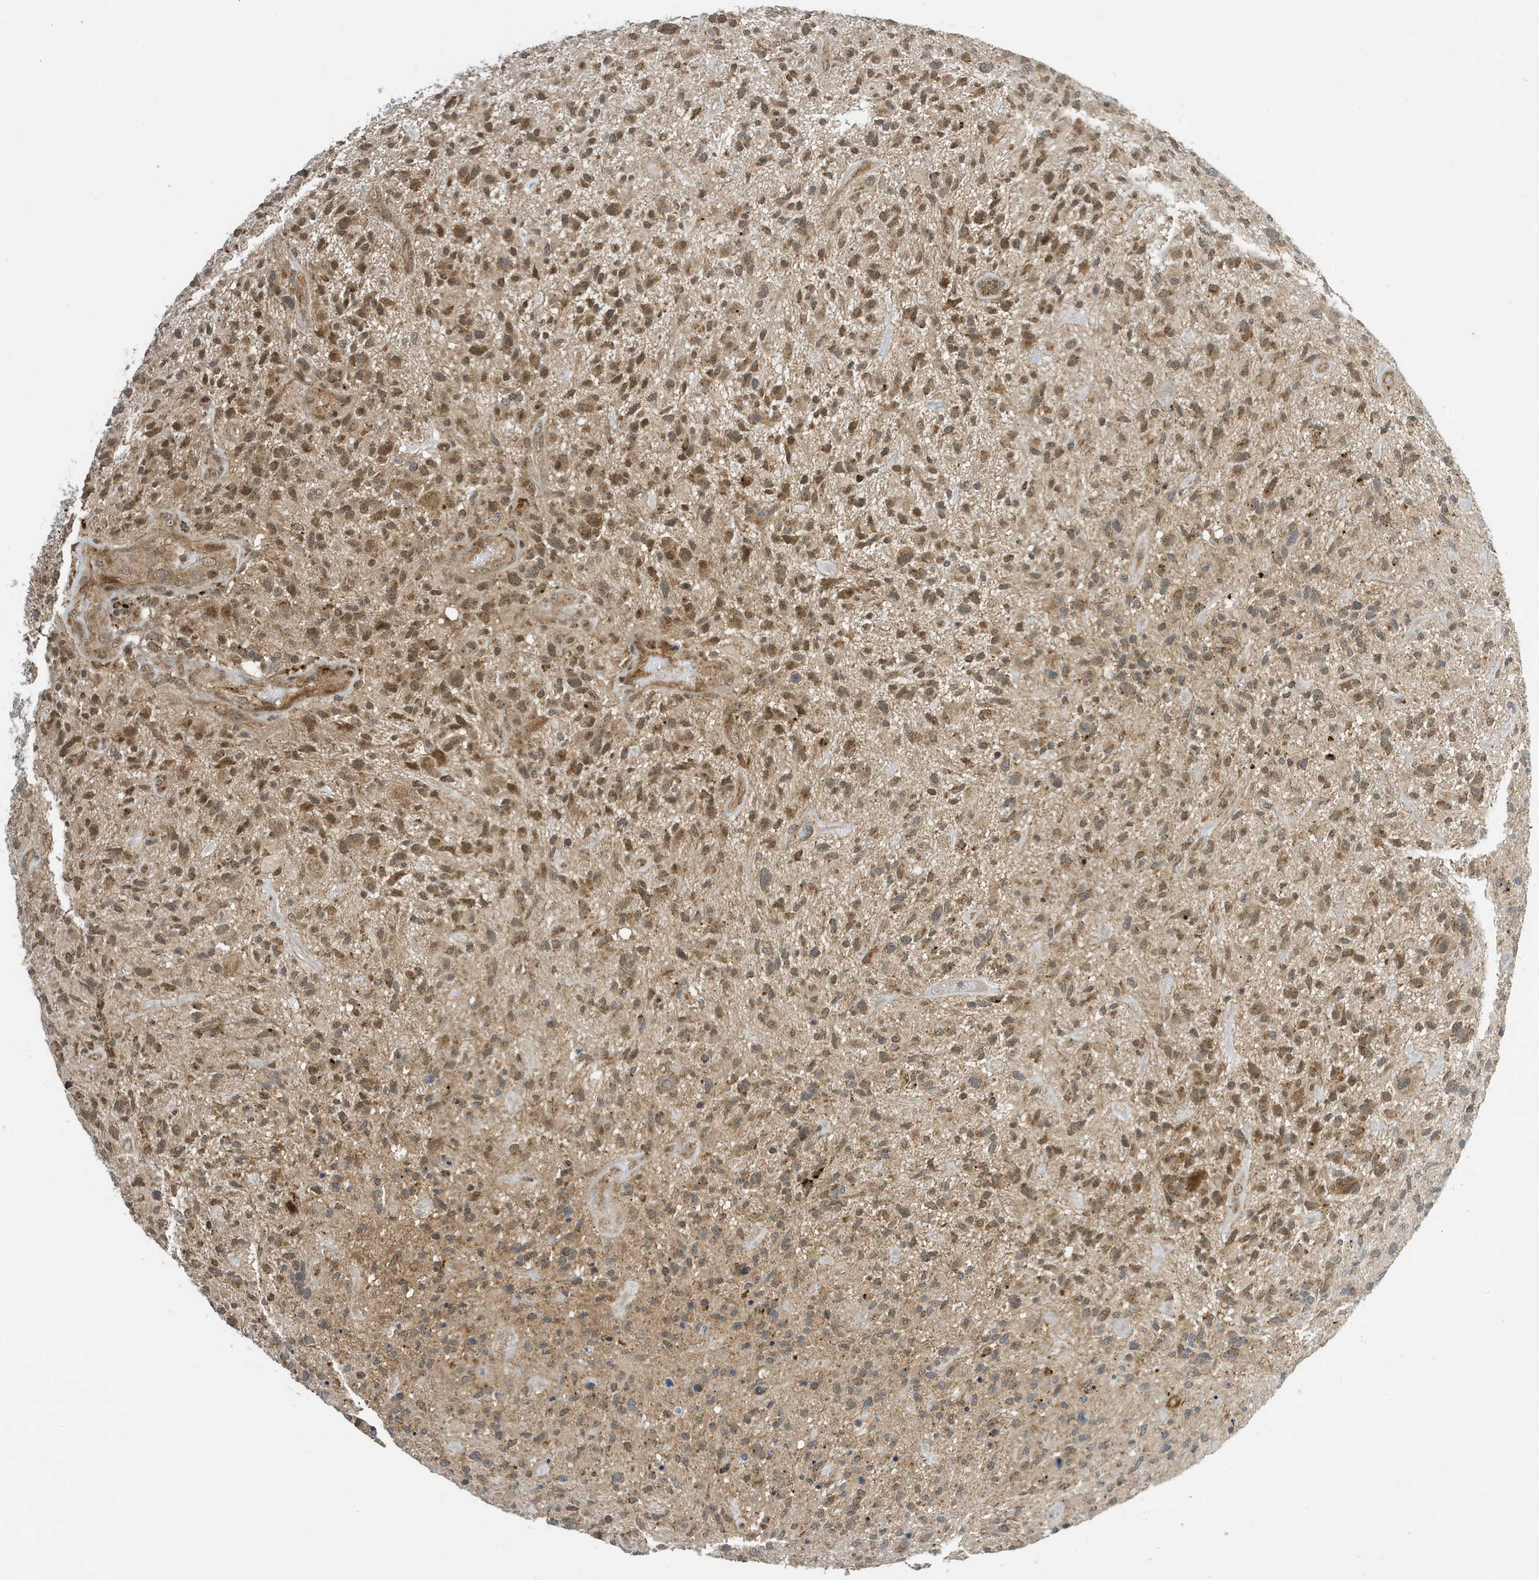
{"staining": {"intensity": "moderate", "quantity": ">75%", "location": "cytoplasmic/membranous"}, "tissue": "glioma", "cell_type": "Tumor cells", "image_type": "cancer", "snomed": [{"axis": "morphology", "description": "Glioma, malignant, High grade"}, {"axis": "topography", "description": "Brain"}], "caption": "Immunohistochemical staining of glioma shows moderate cytoplasmic/membranous protein expression in approximately >75% of tumor cells.", "gene": "NCOA7", "patient": {"sex": "male", "age": 47}}